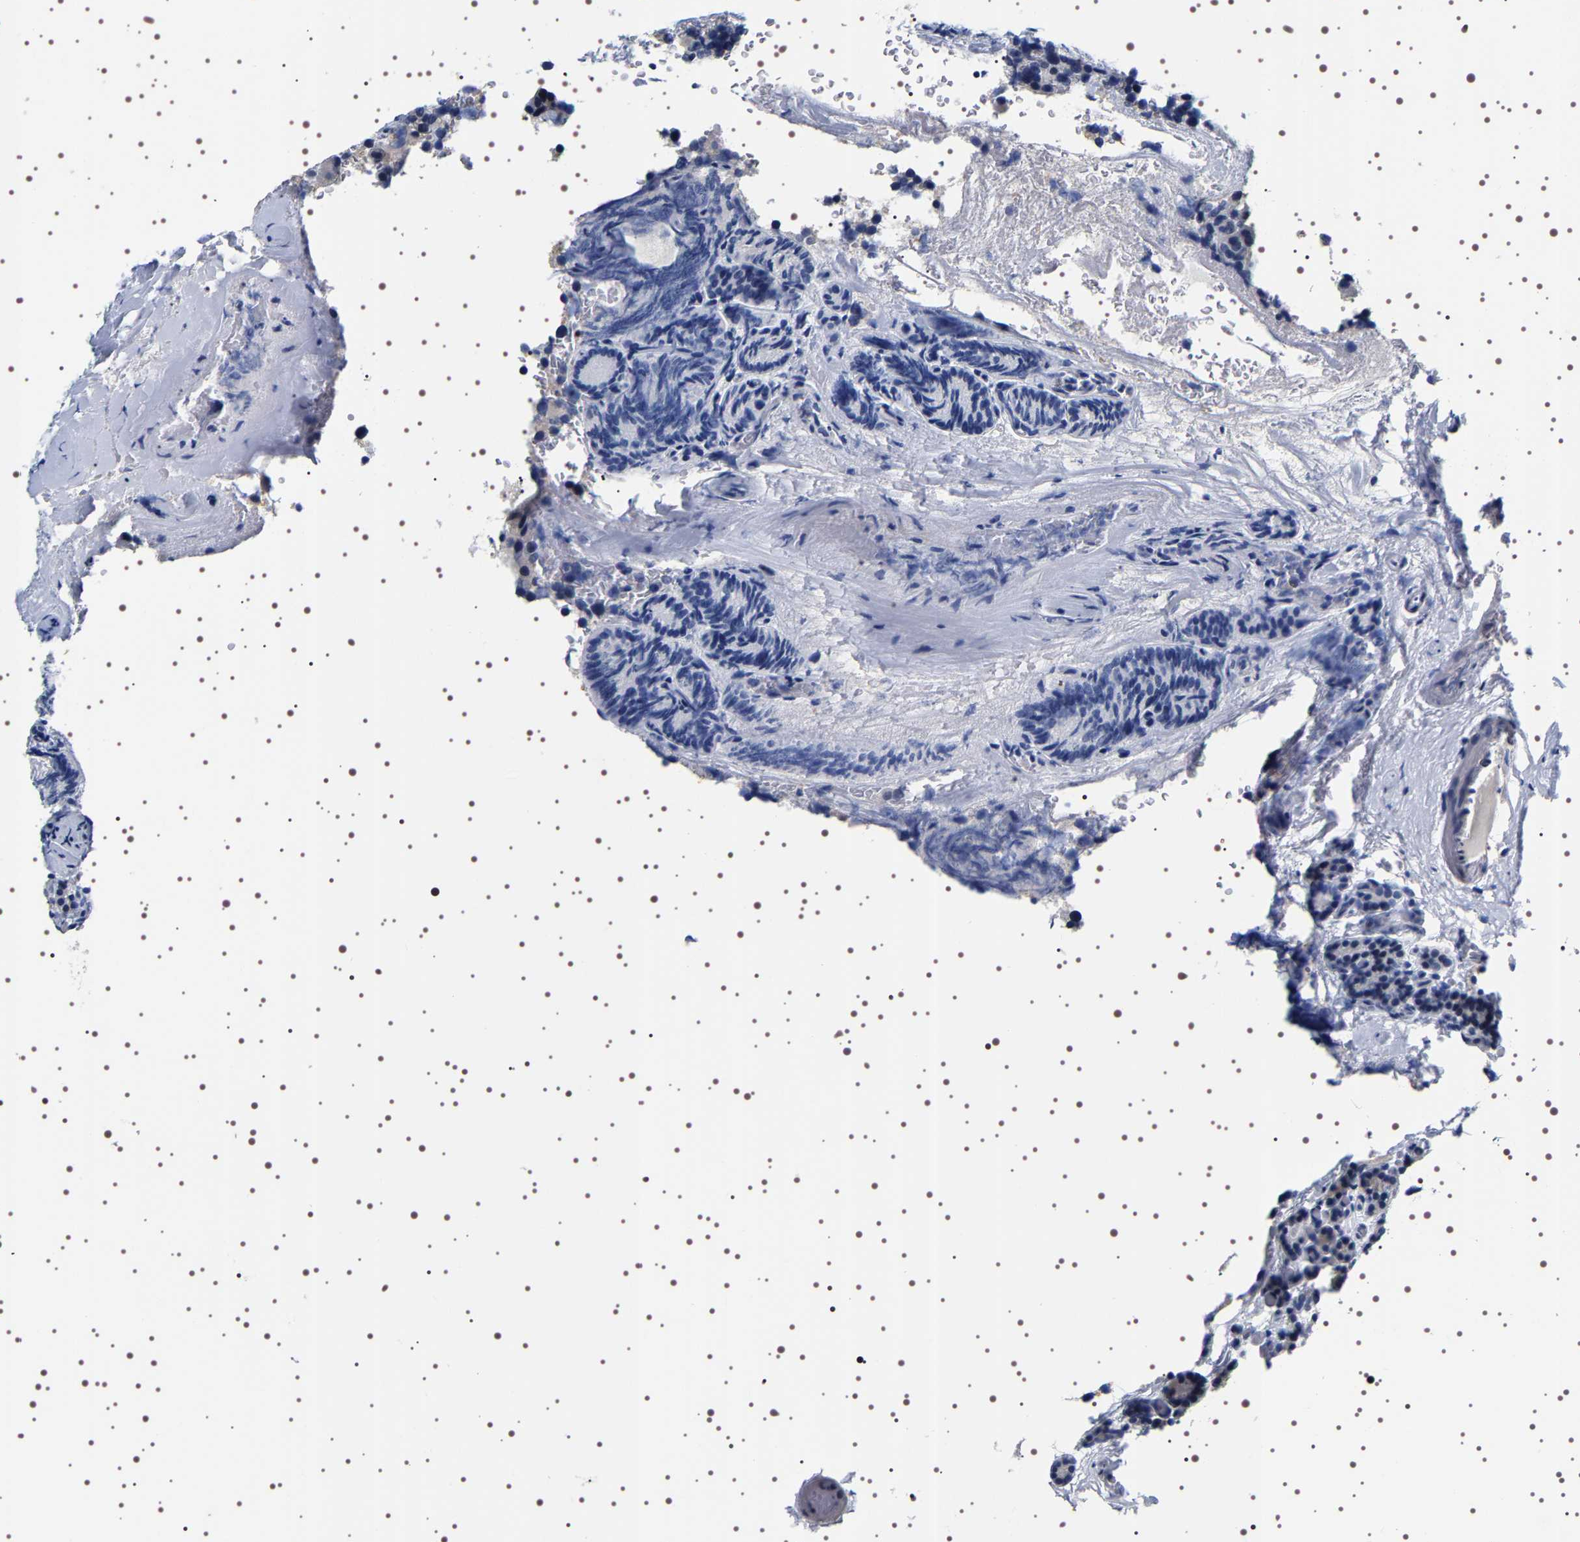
{"staining": {"intensity": "negative", "quantity": "none", "location": "none"}, "tissue": "parathyroid gland", "cell_type": "Glandular cells", "image_type": "normal", "snomed": [{"axis": "morphology", "description": "Normal tissue, NOS"}, {"axis": "morphology", "description": "Adenoma, NOS"}, {"axis": "topography", "description": "Parathyroid gland"}], "caption": "This histopathology image is of unremarkable parathyroid gland stained with immunohistochemistry (IHC) to label a protein in brown with the nuclei are counter-stained blue. There is no staining in glandular cells. (Brightfield microscopy of DAB immunohistochemistry at high magnification).", "gene": "UBQLN3", "patient": {"sex": "female", "age": 51}}